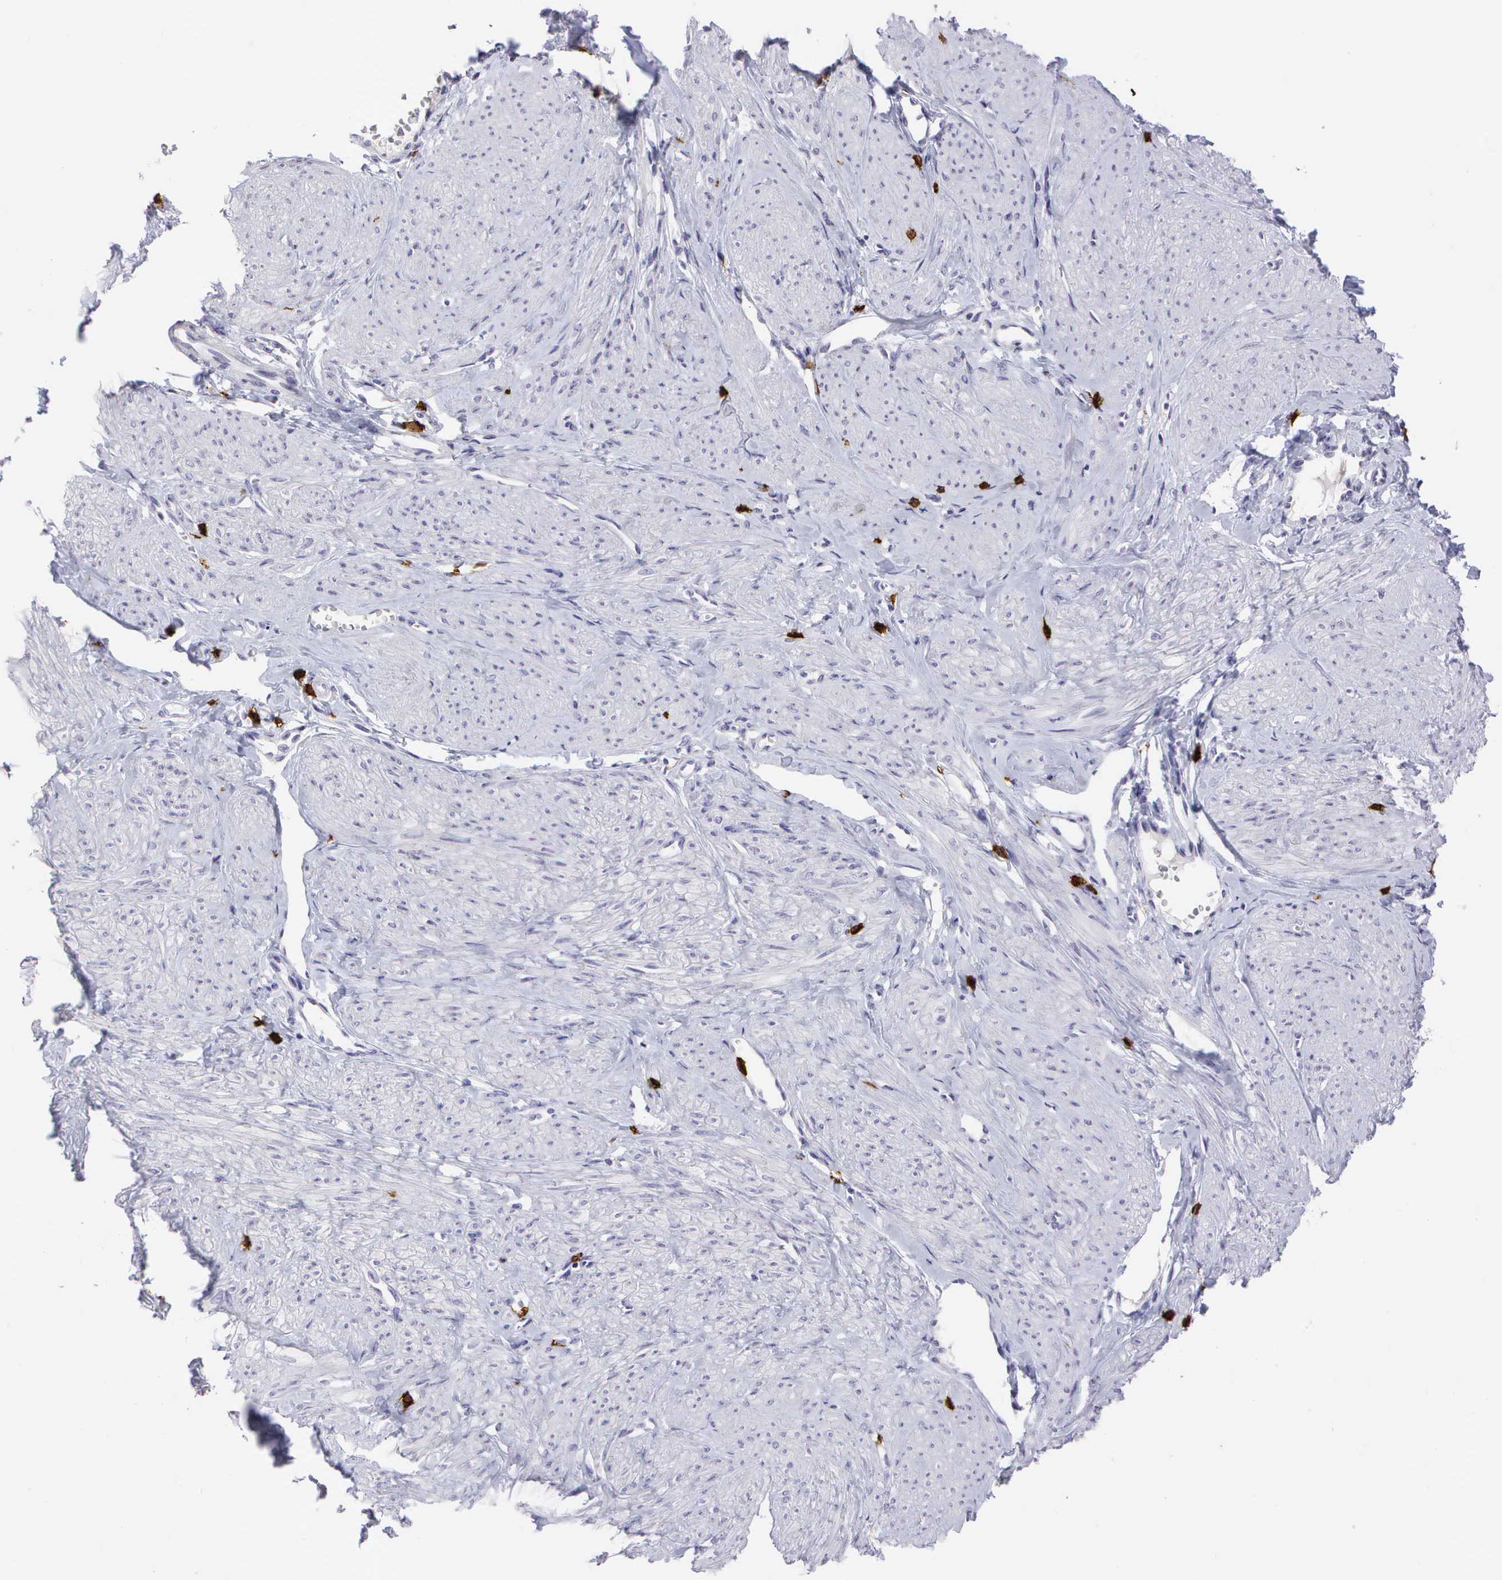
{"staining": {"intensity": "negative", "quantity": "none", "location": "none"}, "tissue": "smooth muscle", "cell_type": "Smooth muscle cells", "image_type": "normal", "snomed": [{"axis": "morphology", "description": "Normal tissue, NOS"}, {"axis": "topography", "description": "Uterus"}], "caption": "Immunohistochemistry histopathology image of benign human smooth muscle stained for a protein (brown), which reveals no positivity in smooth muscle cells.", "gene": "CD8A", "patient": {"sex": "female", "age": 45}}